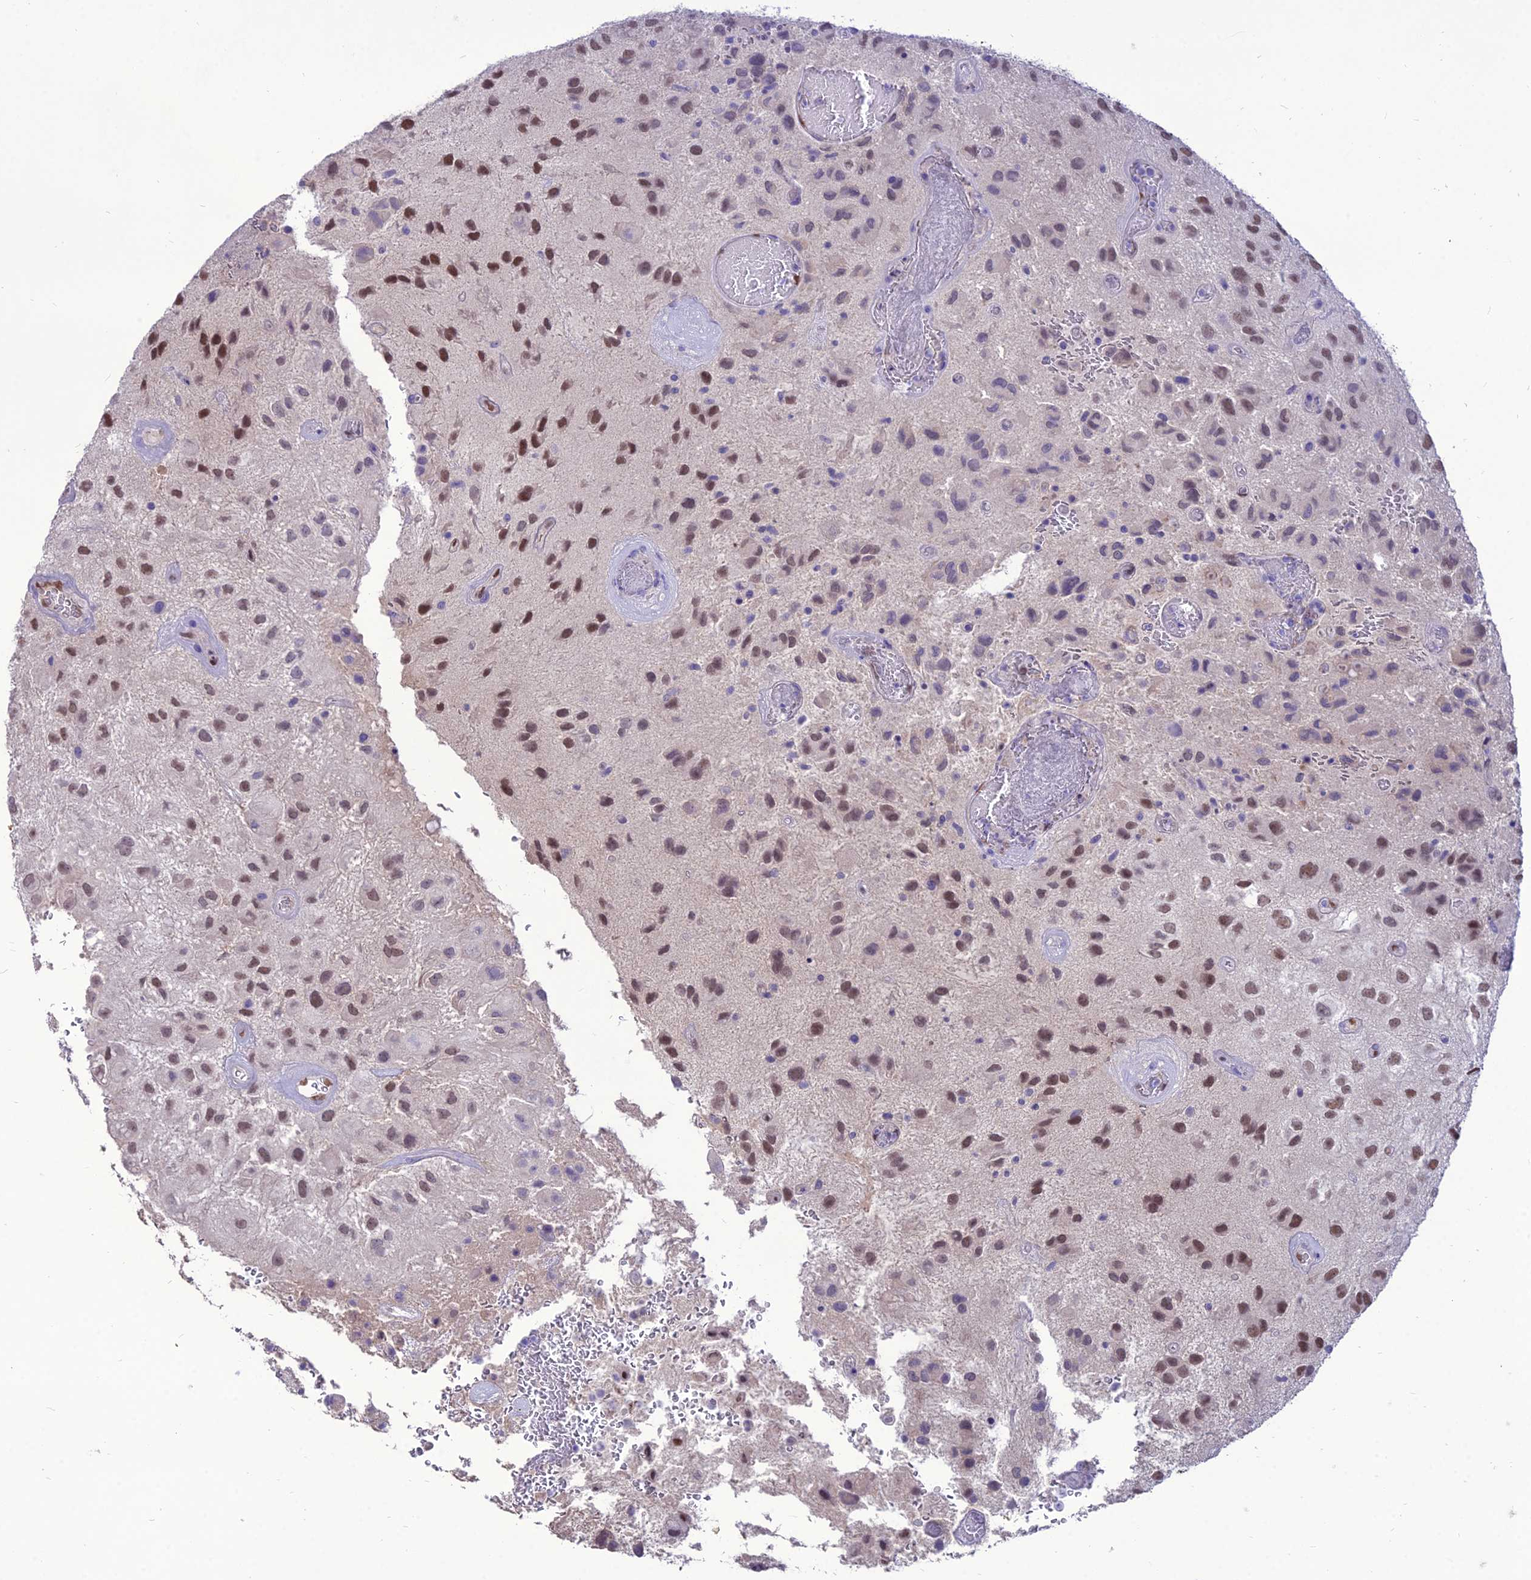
{"staining": {"intensity": "moderate", "quantity": ">75%", "location": "nuclear"}, "tissue": "glioma", "cell_type": "Tumor cells", "image_type": "cancer", "snomed": [{"axis": "morphology", "description": "Glioma, malignant, Low grade"}, {"axis": "topography", "description": "Brain"}], "caption": "High-power microscopy captured an immunohistochemistry (IHC) image of malignant glioma (low-grade), revealing moderate nuclear positivity in about >75% of tumor cells. (DAB IHC with brightfield microscopy, high magnification).", "gene": "NOVA2", "patient": {"sex": "male", "age": 66}}